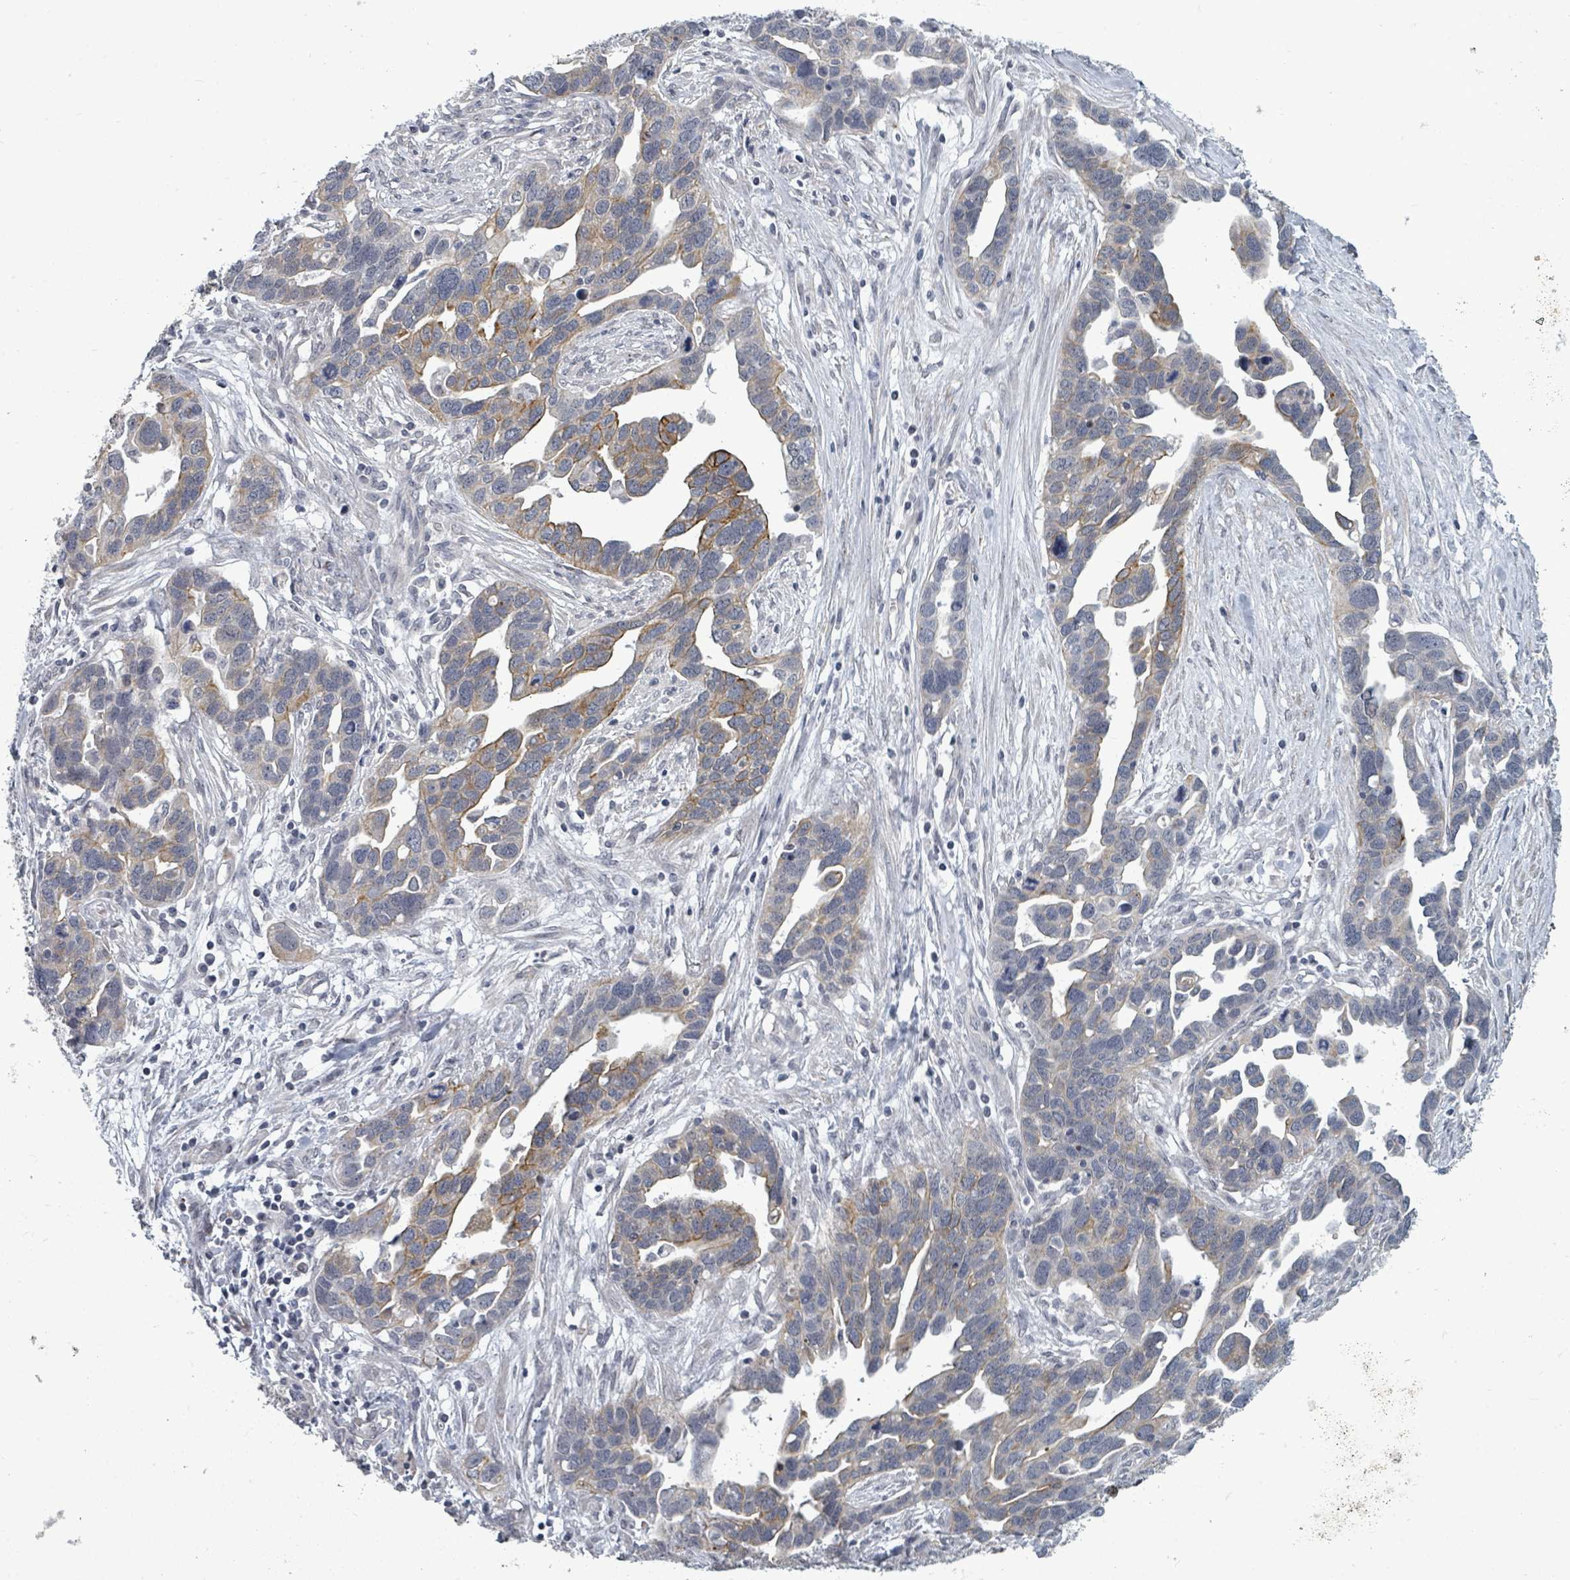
{"staining": {"intensity": "moderate", "quantity": "<25%", "location": "cytoplasmic/membranous"}, "tissue": "ovarian cancer", "cell_type": "Tumor cells", "image_type": "cancer", "snomed": [{"axis": "morphology", "description": "Cystadenocarcinoma, serous, NOS"}, {"axis": "topography", "description": "Ovary"}], "caption": "Immunohistochemistry photomicrograph of human serous cystadenocarcinoma (ovarian) stained for a protein (brown), which reveals low levels of moderate cytoplasmic/membranous expression in about <25% of tumor cells.", "gene": "PTPN20", "patient": {"sex": "female", "age": 54}}